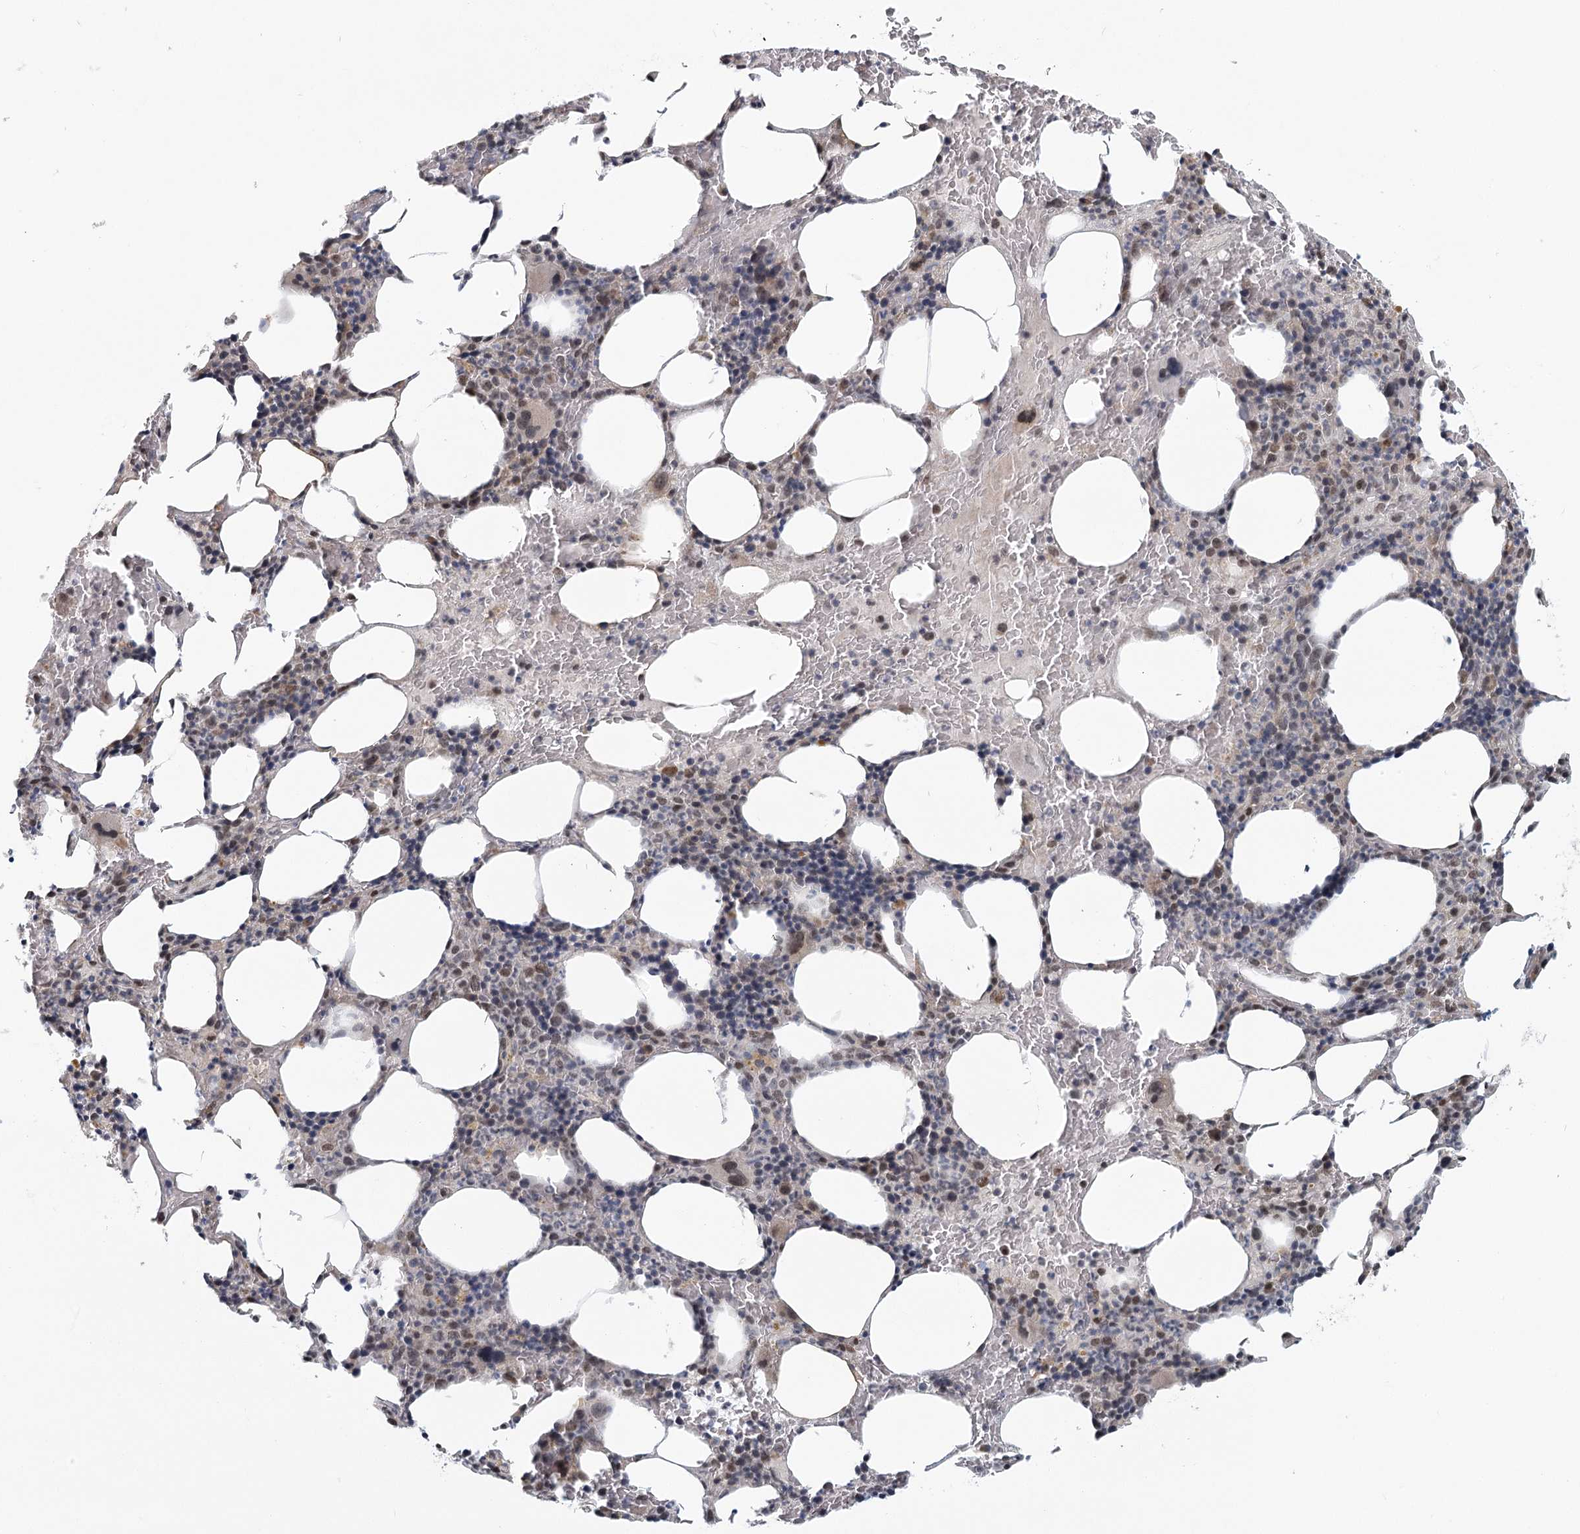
{"staining": {"intensity": "weak", "quantity": "<25%", "location": "cytoplasmic/membranous"}, "tissue": "bone marrow", "cell_type": "Hematopoietic cells", "image_type": "normal", "snomed": [{"axis": "morphology", "description": "Normal tissue, NOS"}, {"axis": "topography", "description": "Bone marrow"}], "caption": "Immunohistochemical staining of unremarkable bone marrow shows no significant staining in hematopoietic cells. Nuclei are stained in blue.", "gene": "R3HCC1L", "patient": {"sex": "male", "age": 62}}